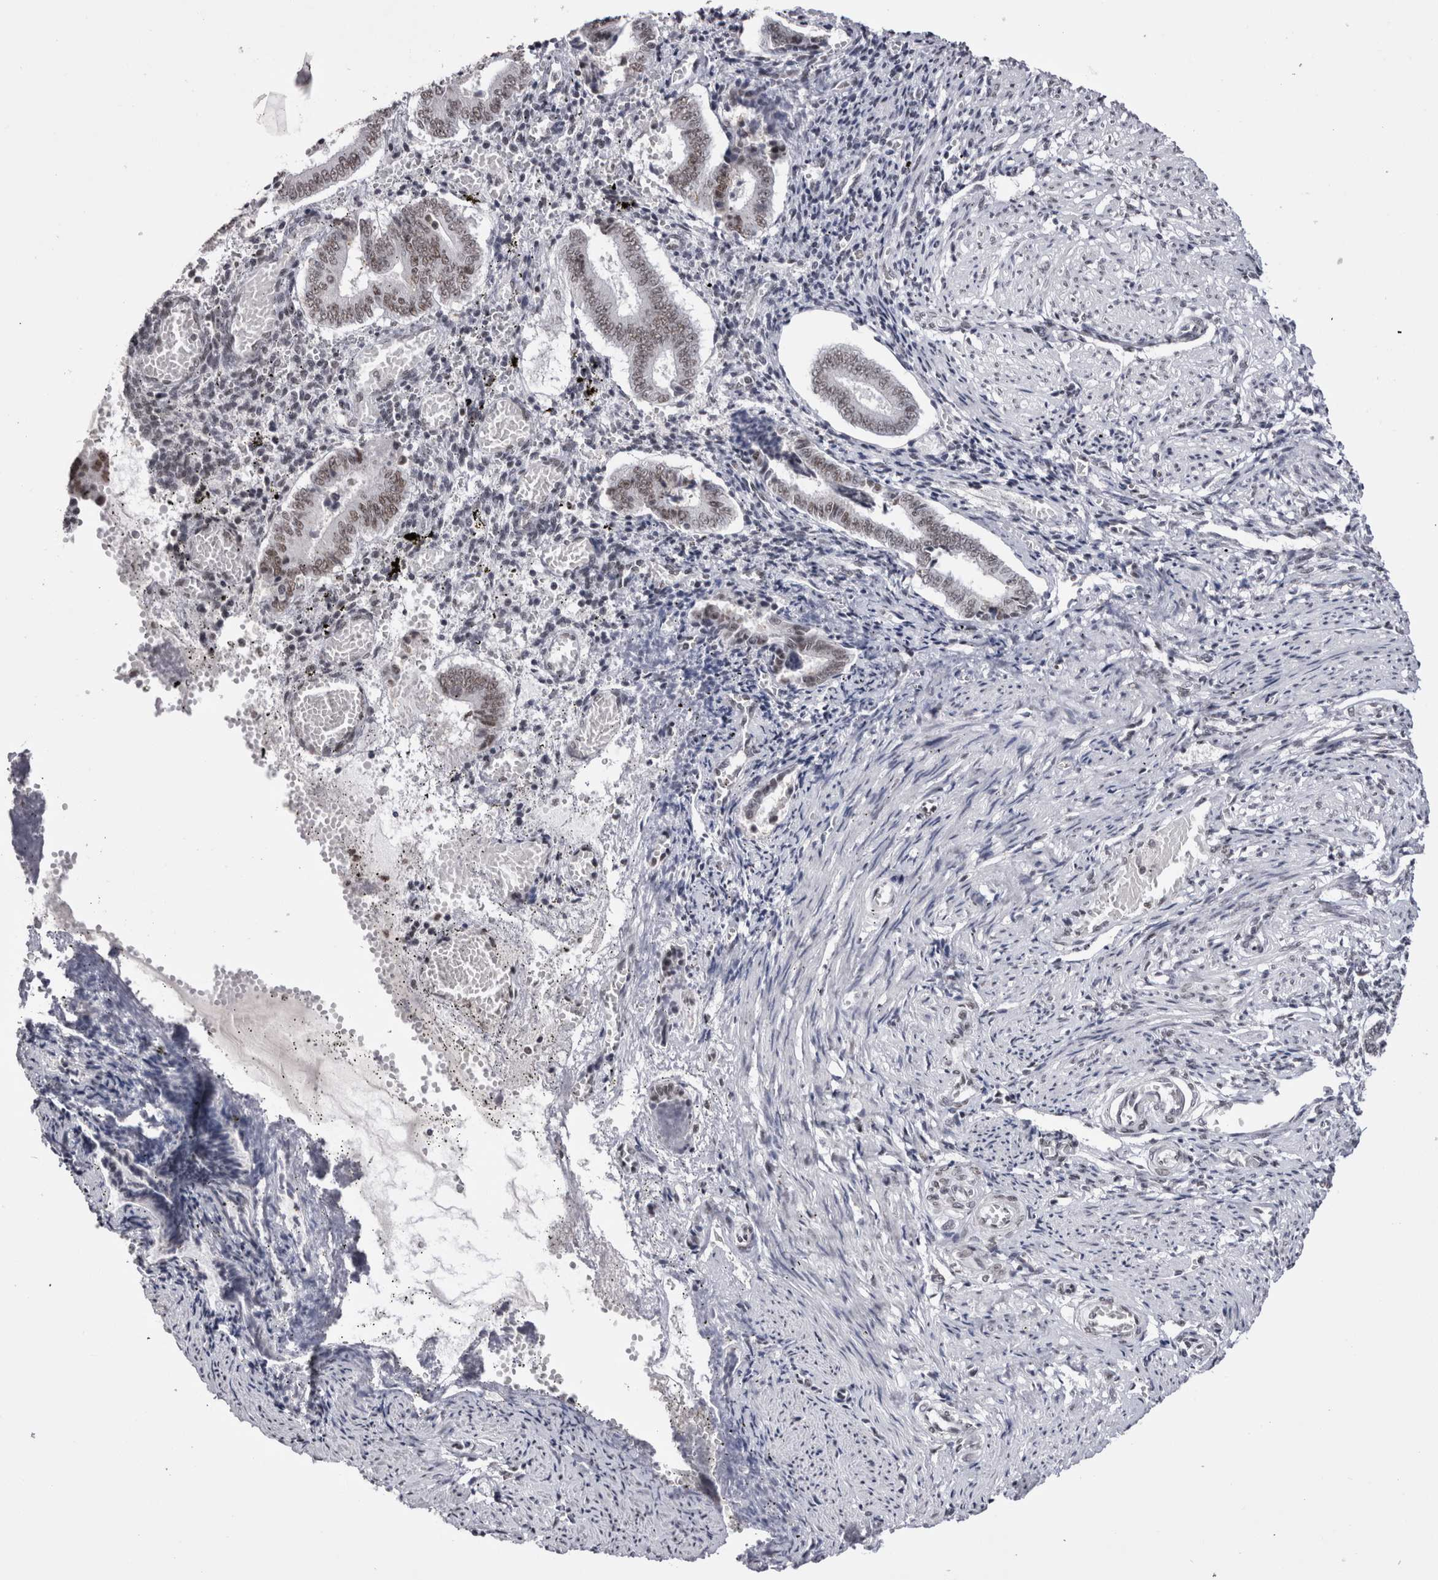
{"staining": {"intensity": "moderate", "quantity": ">75%", "location": "nuclear"}, "tissue": "endometrium", "cell_type": "Cells in endometrial stroma", "image_type": "normal", "snomed": [{"axis": "morphology", "description": "Normal tissue, NOS"}, {"axis": "topography", "description": "Endometrium"}], "caption": "The histopathology image shows staining of normal endometrium, revealing moderate nuclear protein positivity (brown color) within cells in endometrial stroma.", "gene": "SMC1A", "patient": {"sex": "female", "age": 42}}